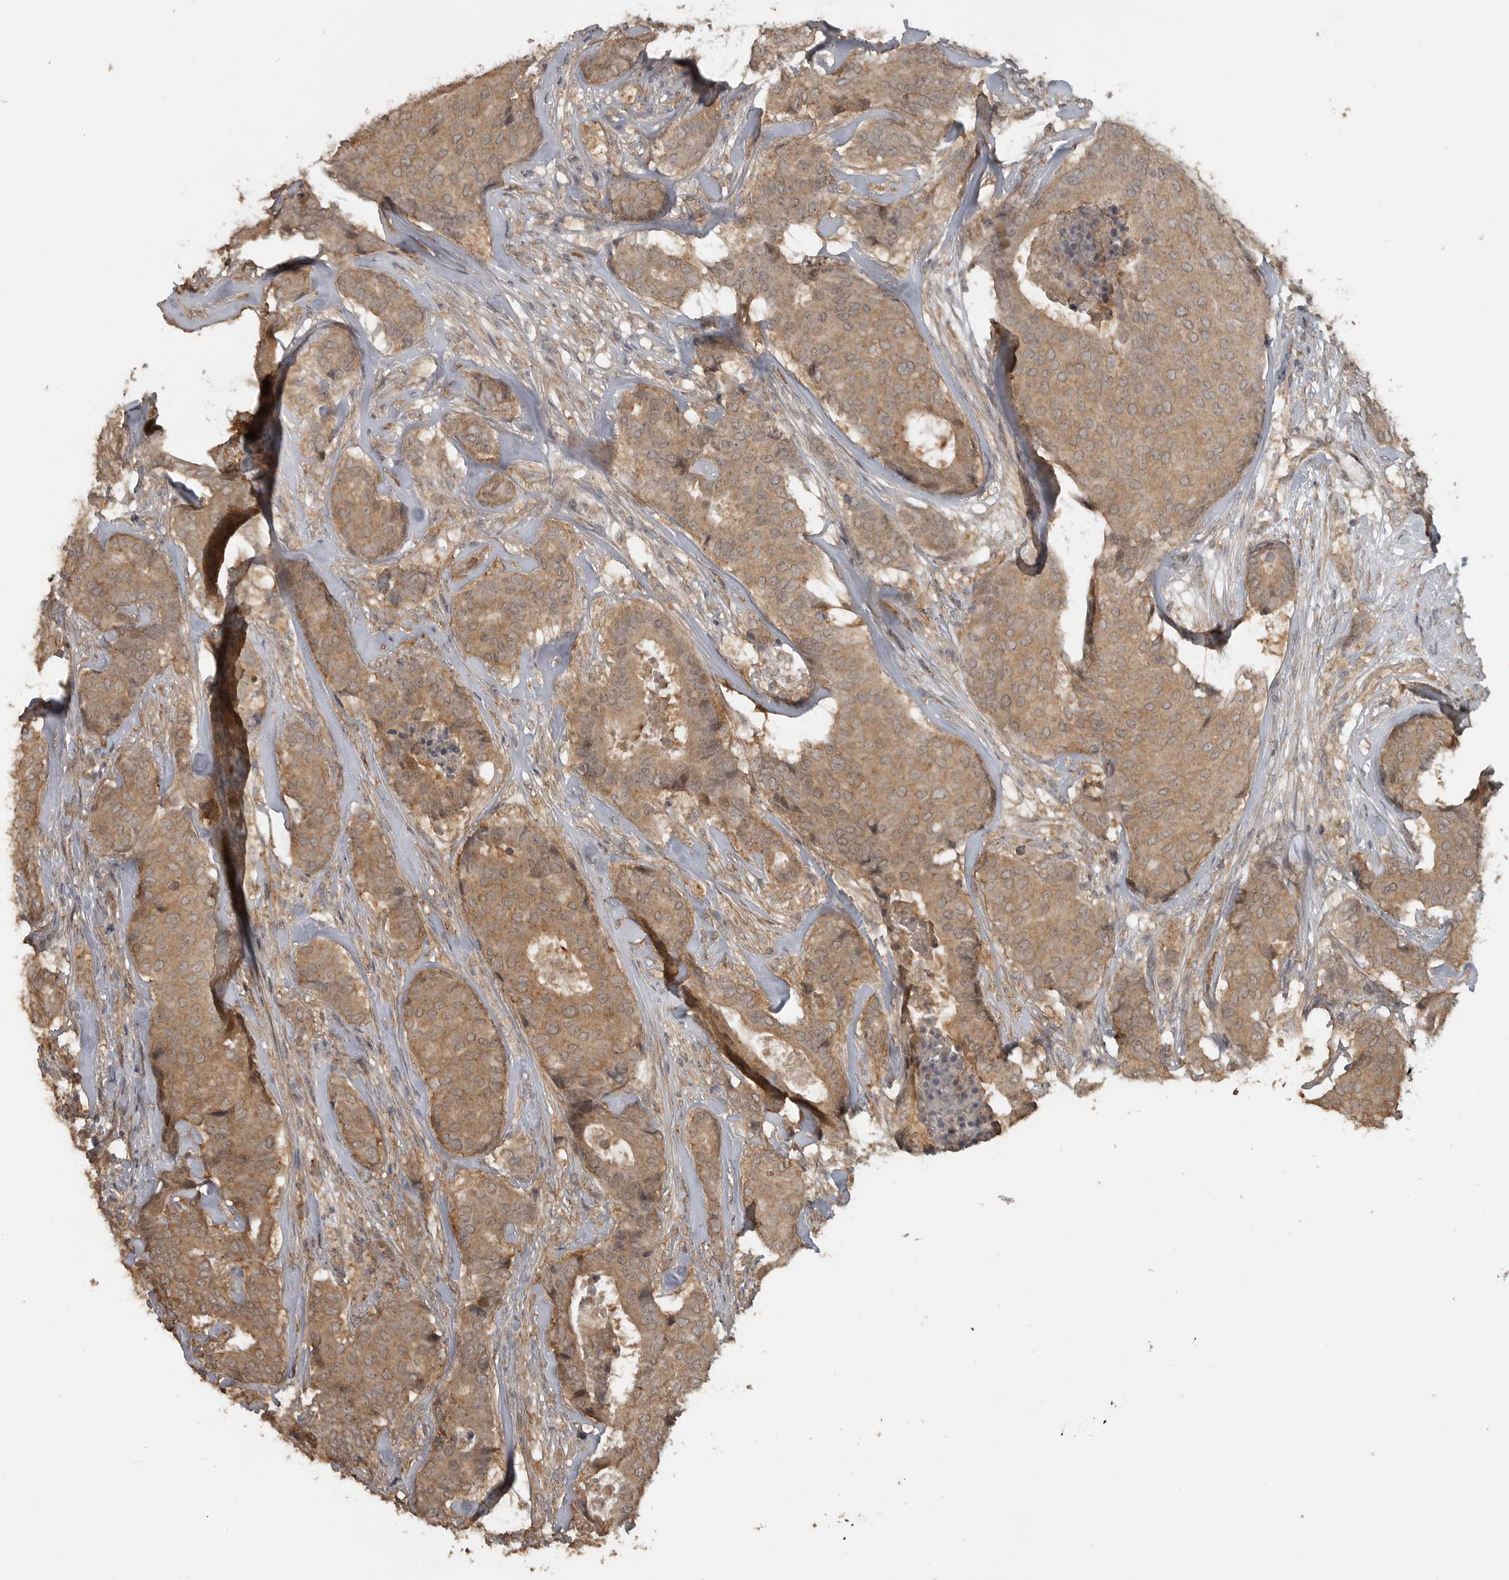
{"staining": {"intensity": "moderate", "quantity": ">75%", "location": "cytoplasmic/membranous"}, "tissue": "breast cancer", "cell_type": "Tumor cells", "image_type": "cancer", "snomed": [{"axis": "morphology", "description": "Duct carcinoma"}, {"axis": "topography", "description": "Breast"}], "caption": "Breast cancer tissue reveals moderate cytoplasmic/membranous staining in approximately >75% of tumor cells", "gene": "LLGL1", "patient": {"sex": "female", "age": 75}}